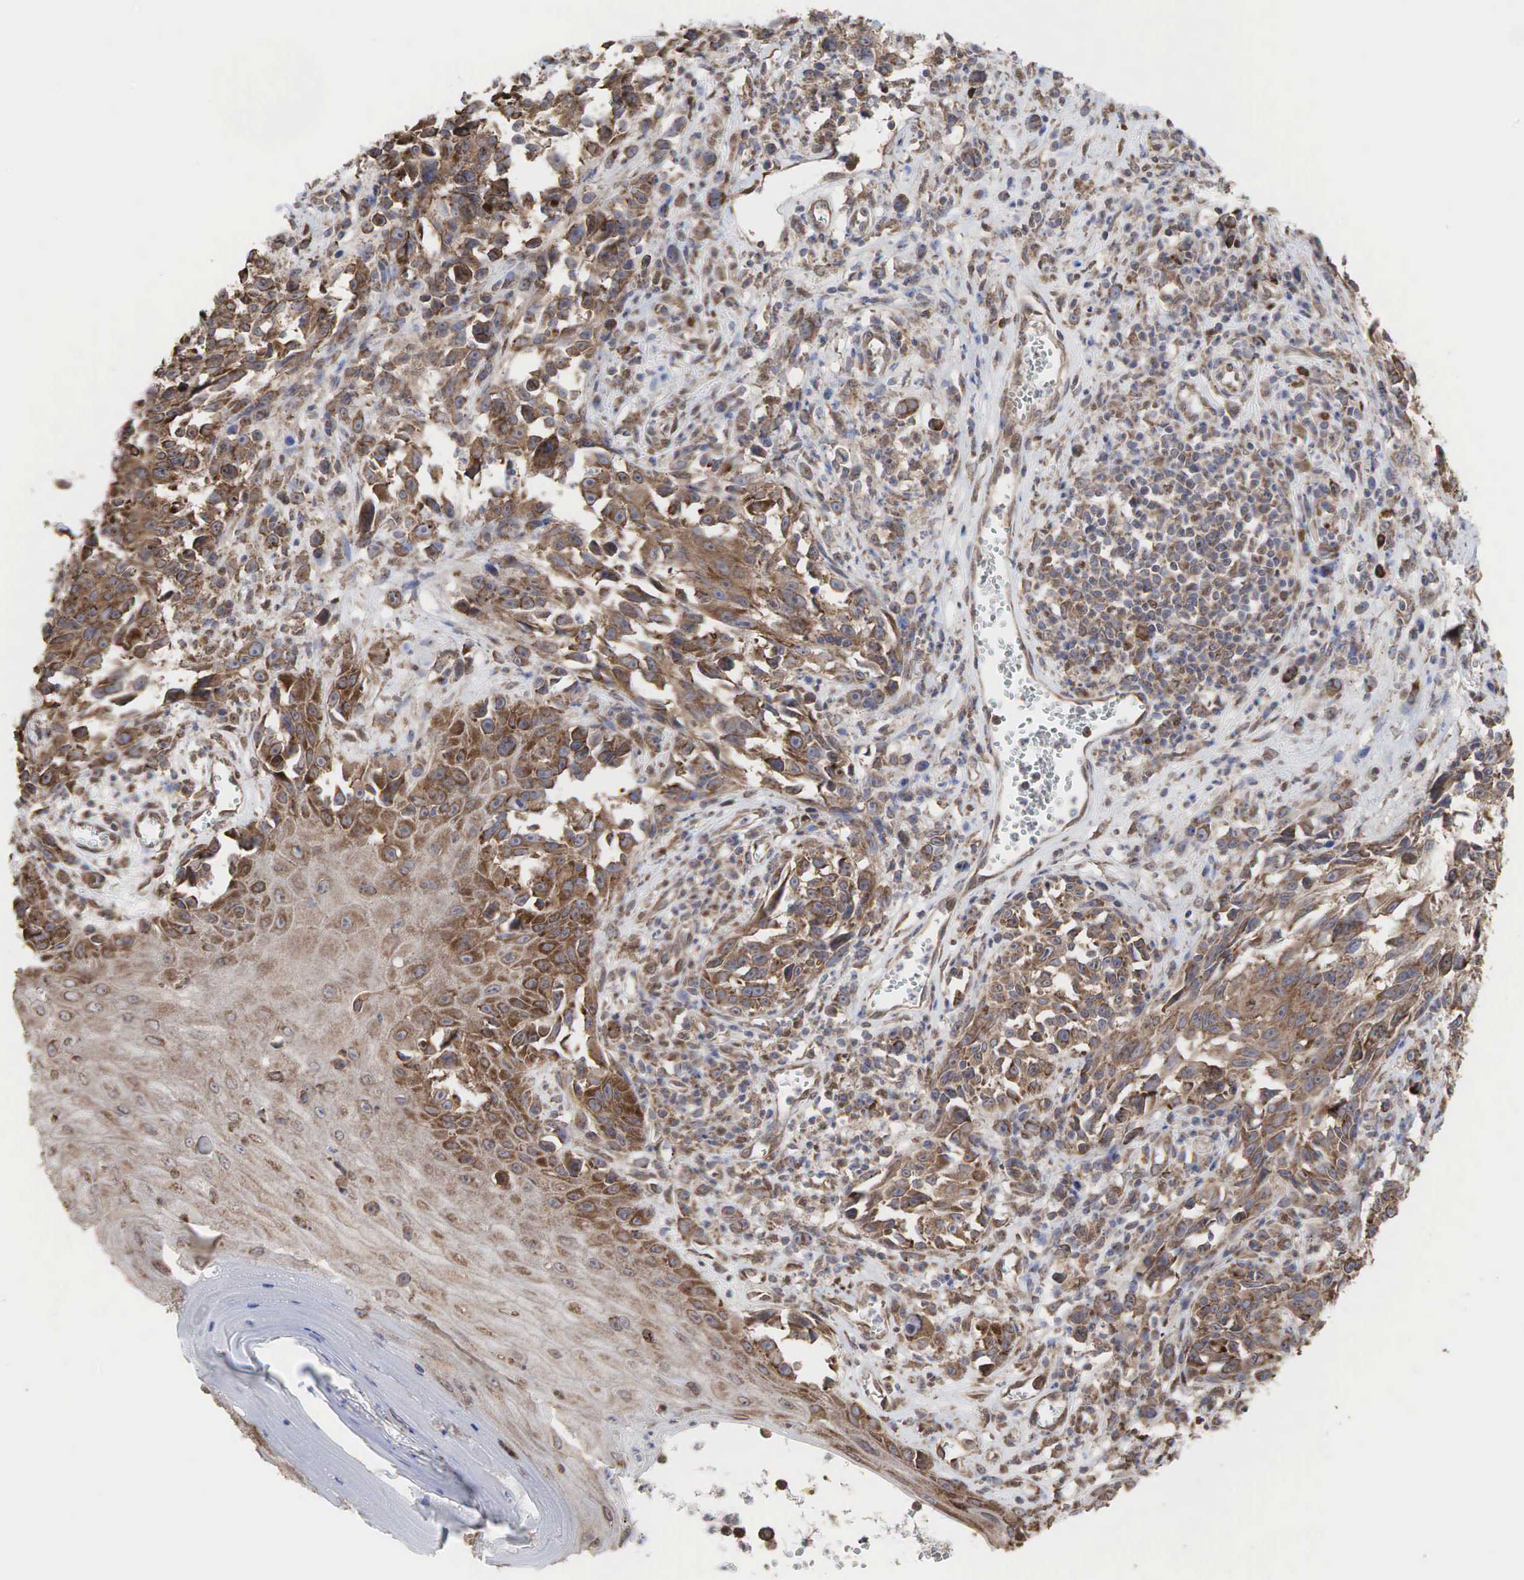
{"staining": {"intensity": "moderate", "quantity": ">75%", "location": "cytoplasmic/membranous"}, "tissue": "melanoma", "cell_type": "Tumor cells", "image_type": "cancer", "snomed": [{"axis": "morphology", "description": "Malignant melanoma, NOS"}, {"axis": "topography", "description": "Skin"}], "caption": "Immunohistochemical staining of human malignant melanoma shows medium levels of moderate cytoplasmic/membranous protein expression in approximately >75% of tumor cells. (brown staining indicates protein expression, while blue staining denotes nuclei).", "gene": "PABPC5", "patient": {"sex": "female", "age": 82}}